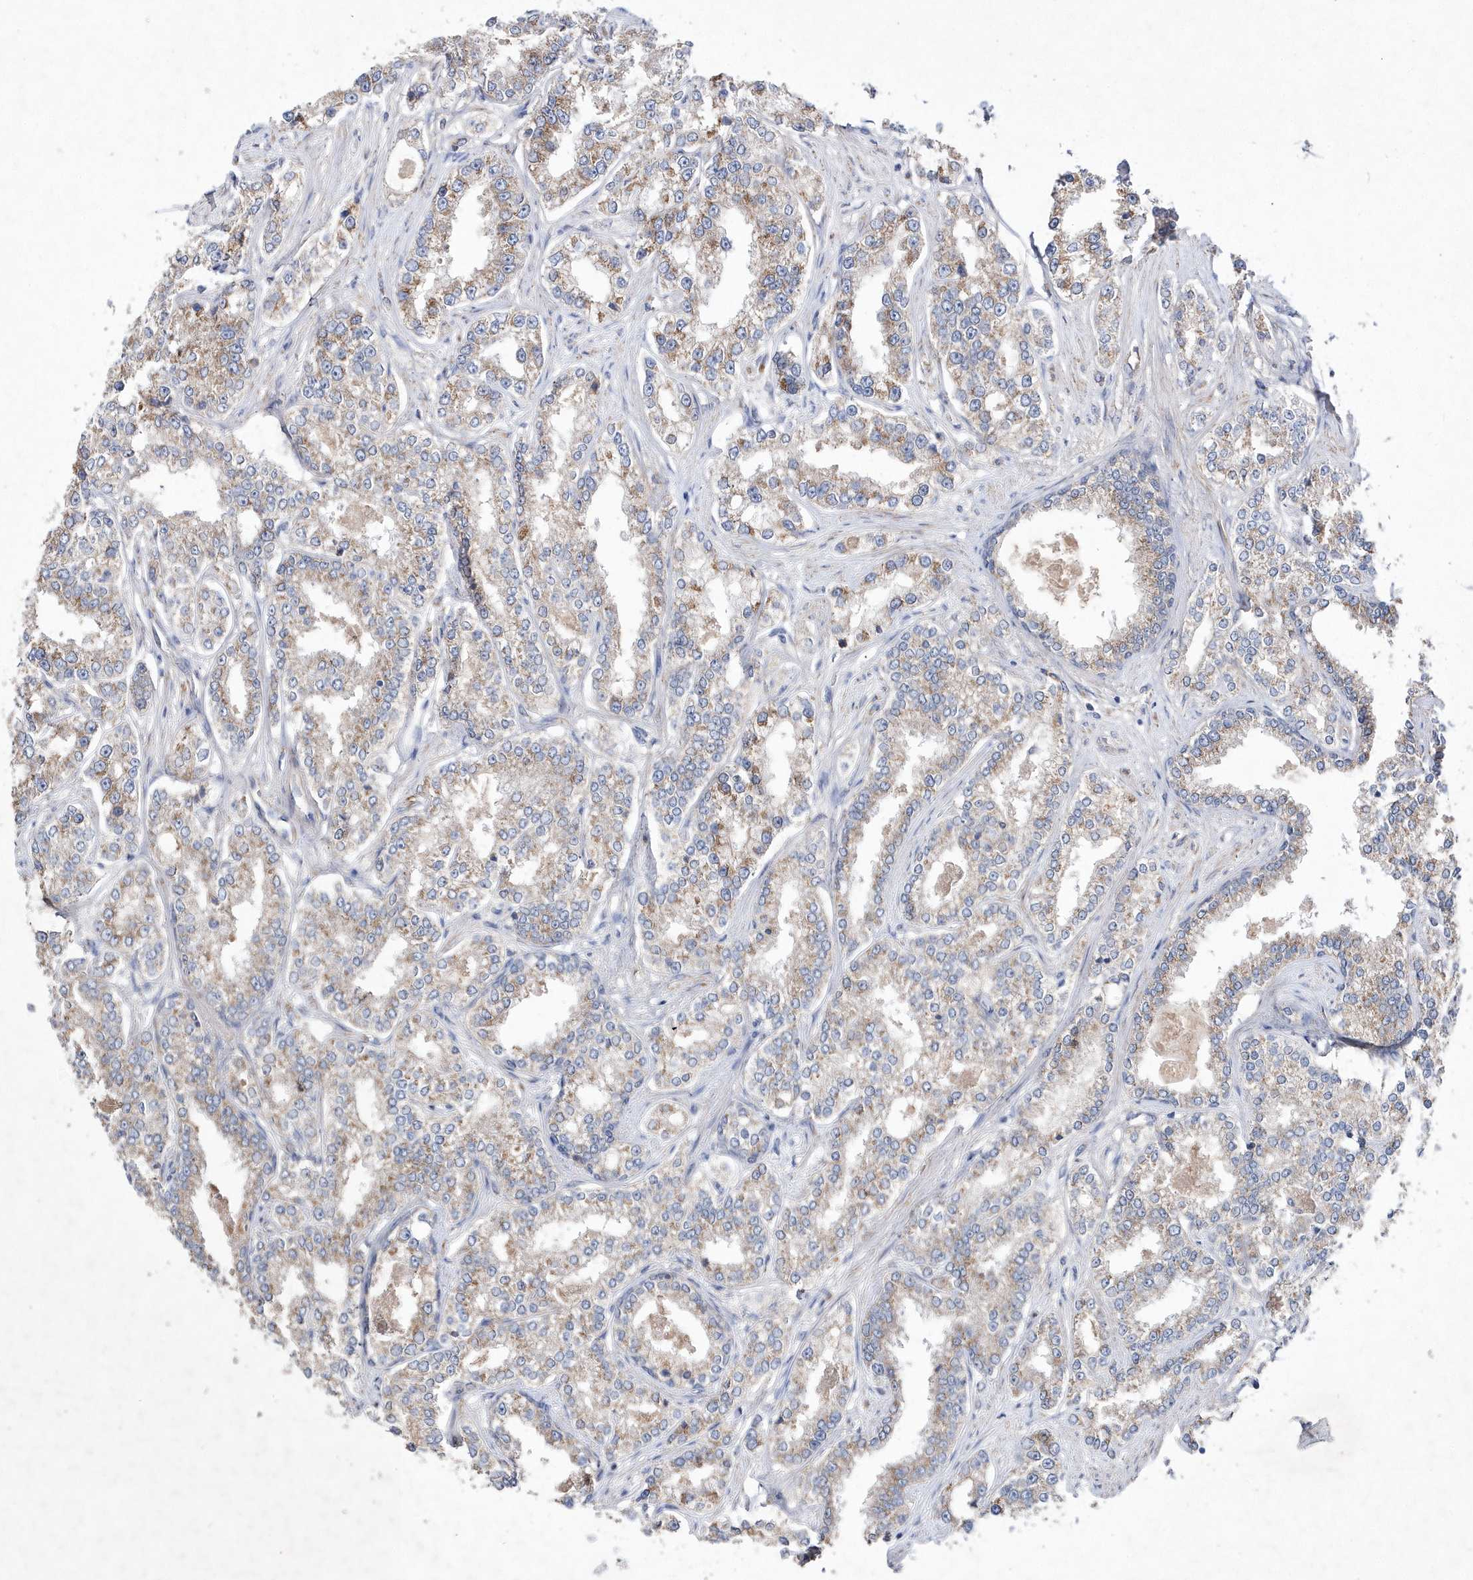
{"staining": {"intensity": "moderate", "quantity": ">75%", "location": "cytoplasmic/membranous"}, "tissue": "prostate cancer", "cell_type": "Tumor cells", "image_type": "cancer", "snomed": [{"axis": "morphology", "description": "Normal tissue, NOS"}, {"axis": "morphology", "description": "Adenocarcinoma, High grade"}, {"axis": "topography", "description": "Prostate"}], "caption": "IHC photomicrograph of prostate cancer (high-grade adenocarcinoma) stained for a protein (brown), which reveals medium levels of moderate cytoplasmic/membranous positivity in about >75% of tumor cells.", "gene": "METTL8", "patient": {"sex": "male", "age": 83}}